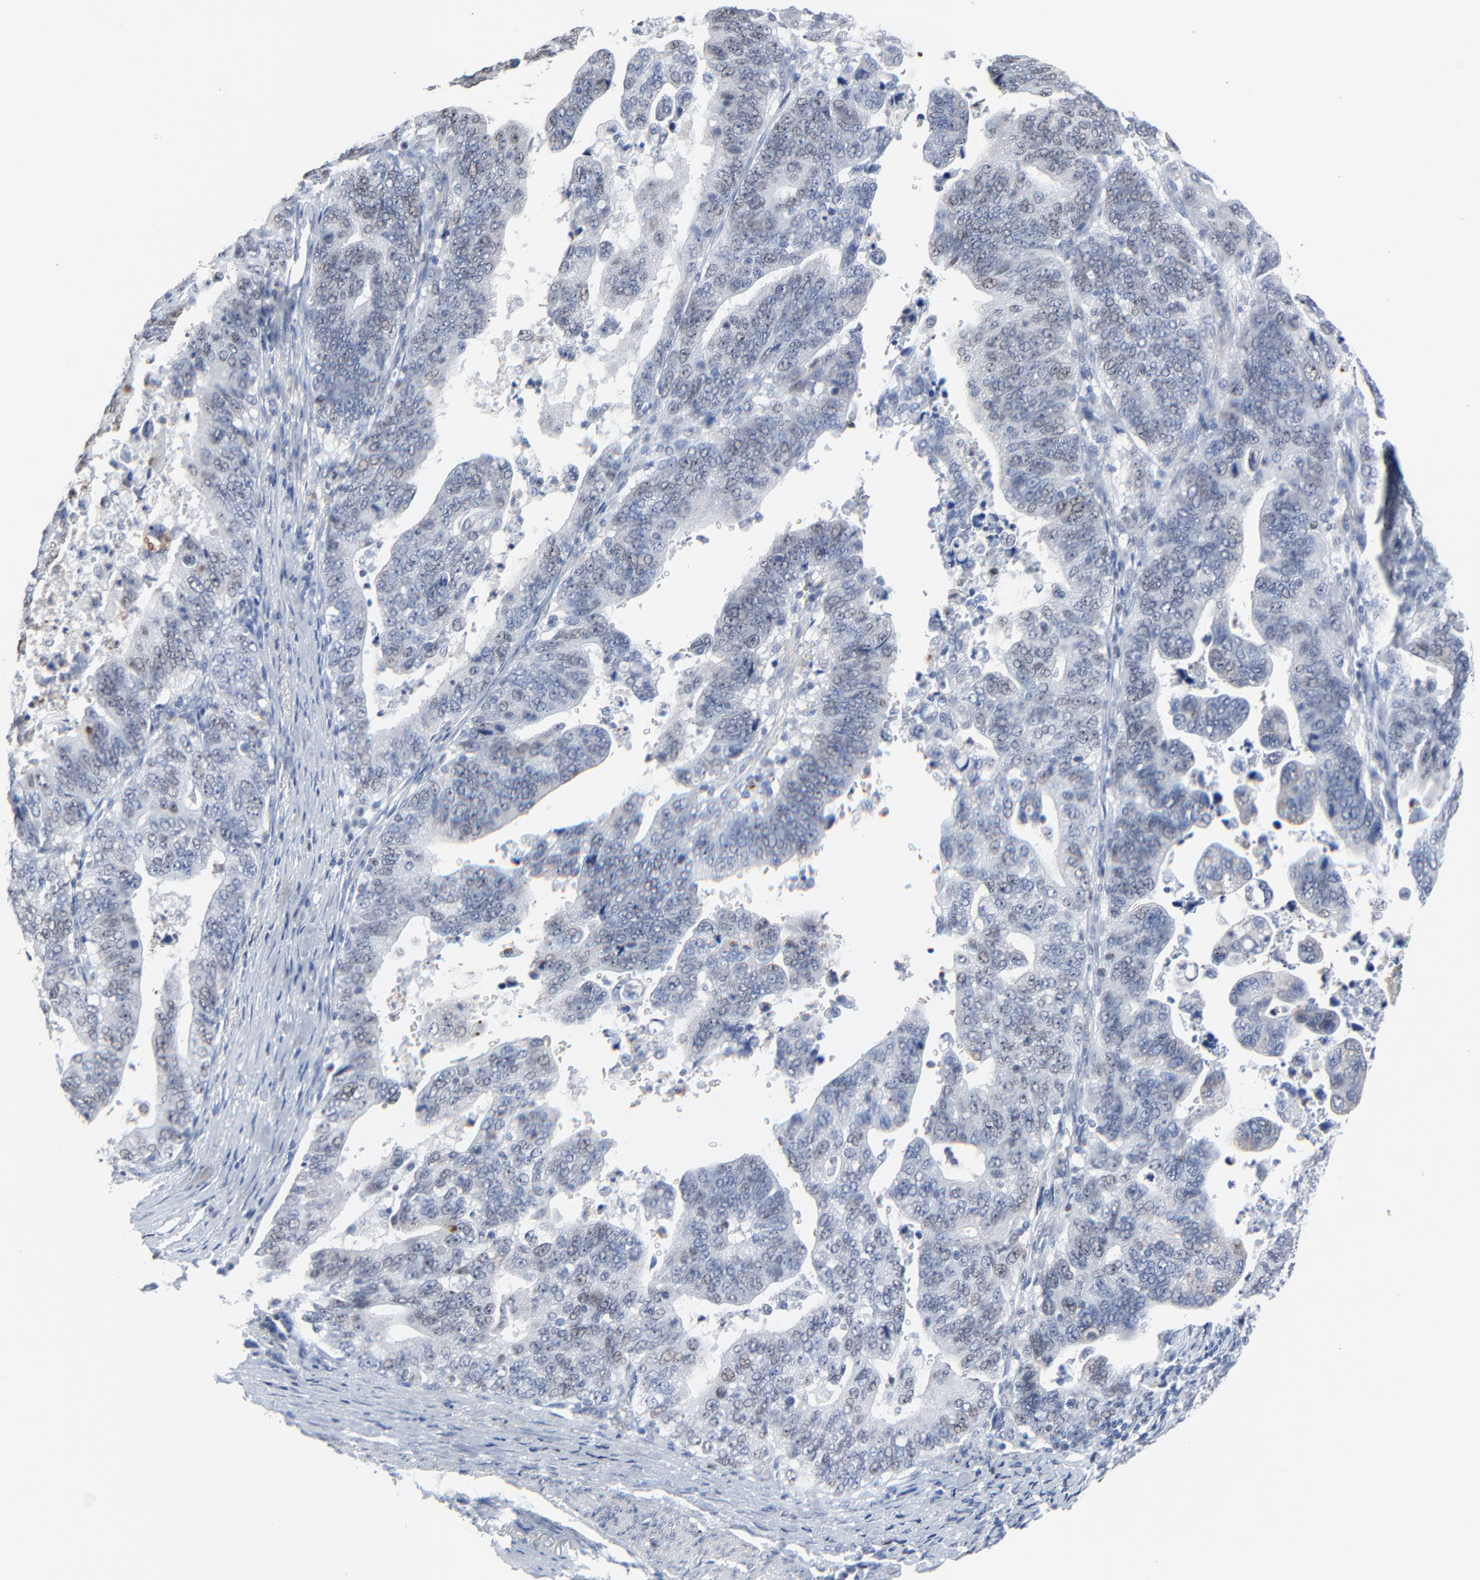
{"staining": {"intensity": "weak", "quantity": "<25%", "location": "nuclear"}, "tissue": "stomach cancer", "cell_type": "Tumor cells", "image_type": "cancer", "snomed": [{"axis": "morphology", "description": "Adenocarcinoma, NOS"}, {"axis": "topography", "description": "Stomach, upper"}], "caption": "This histopathology image is of adenocarcinoma (stomach) stained with immunohistochemistry (IHC) to label a protein in brown with the nuclei are counter-stained blue. There is no staining in tumor cells.", "gene": "BIRC3", "patient": {"sex": "female", "age": 50}}